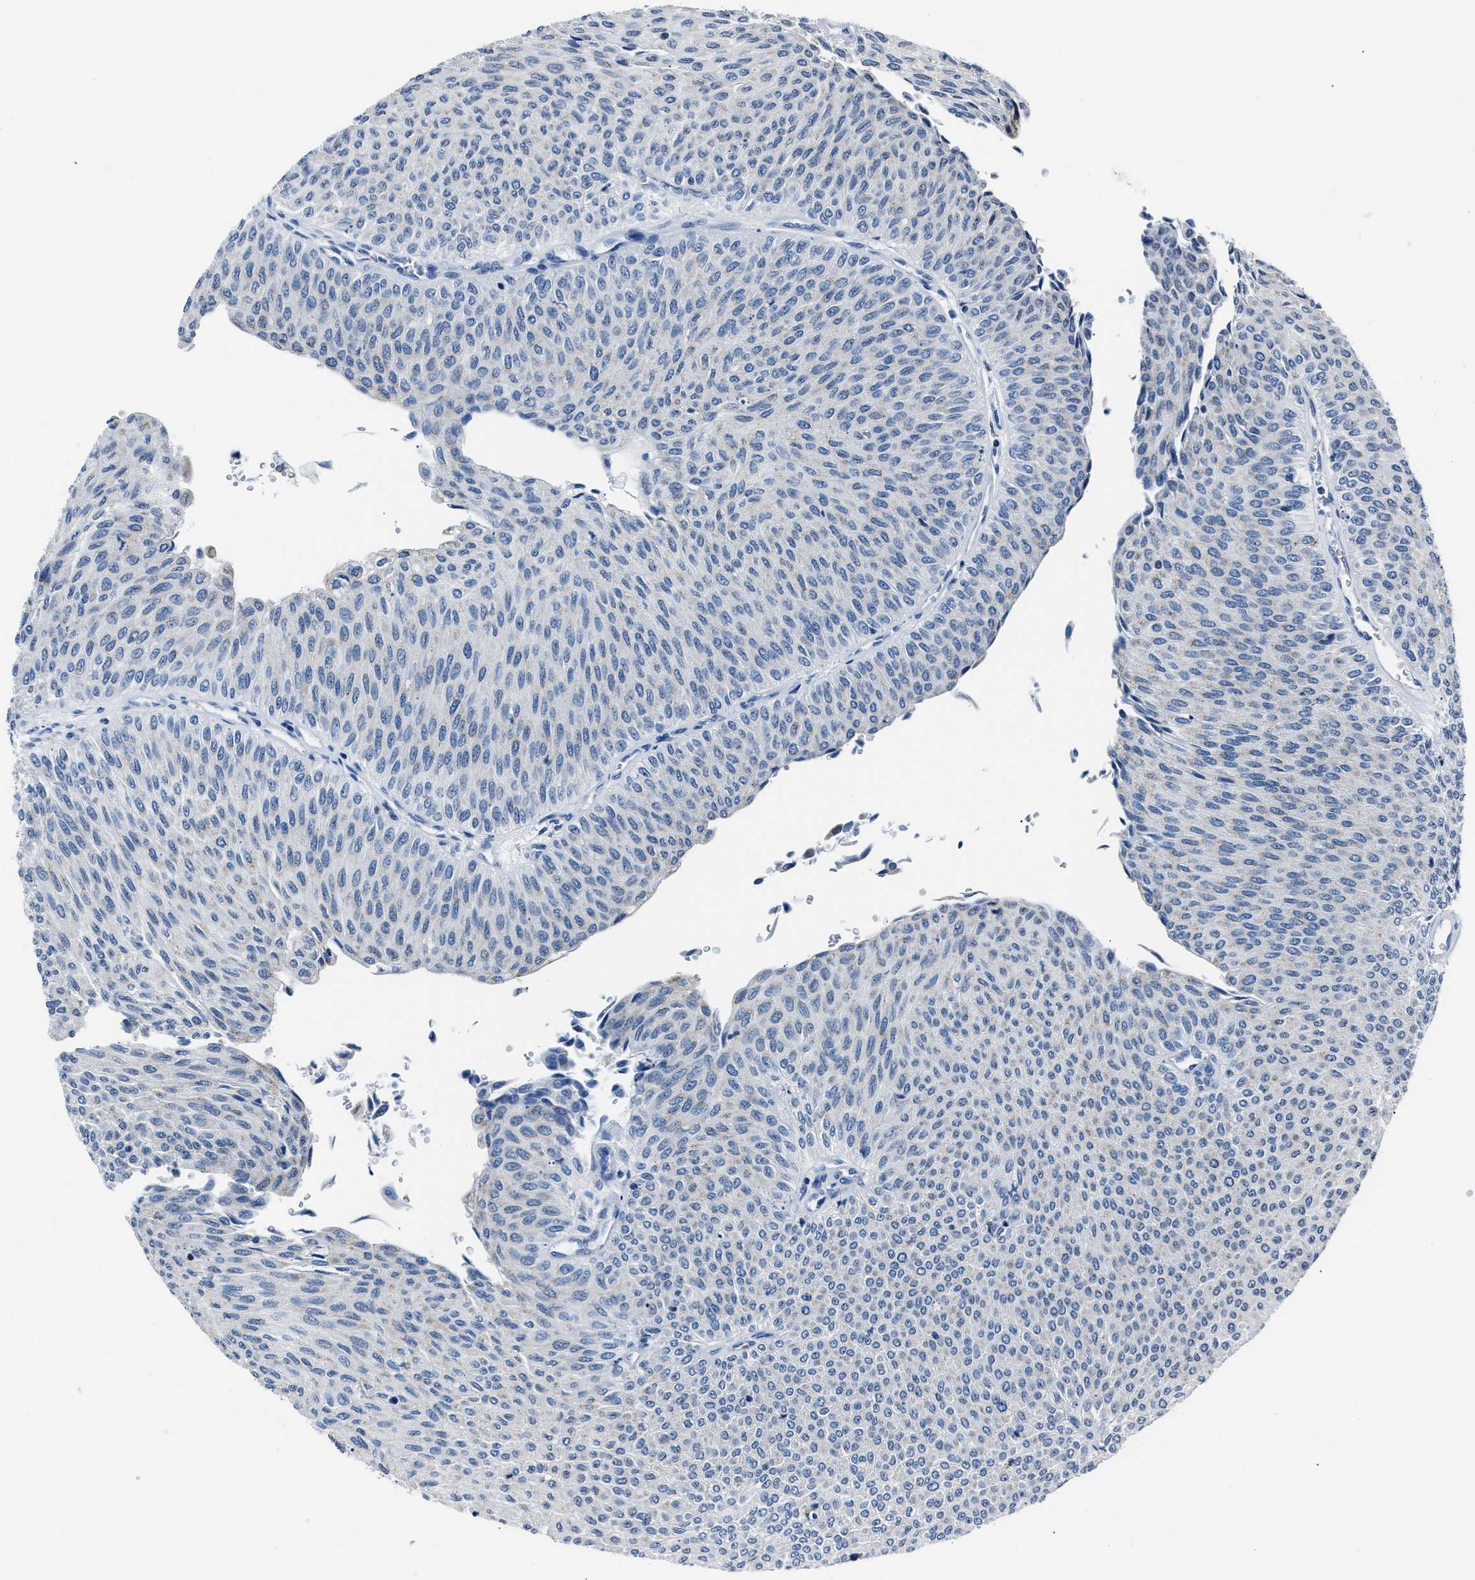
{"staining": {"intensity": "negative", "quantity": "none", "location": "none"}, "tissue": "urothelial cancer", "cell_type": "Tumor cells", "image_type": "cancer", "snomed": [{"axis": "morphology", "description": "Urothelial carcinoma, Low grade"}, {"axis": "topography", "description": "Urinary bladder"}], "caption": "Urothelial cancer was stained to show a protein in brown. There is no significant expression in tumor cells. (DAB (3,3'-diaminobenzidine) IHC with hematoxylin counter stain).", "gene": "AMACR", "patient": {"sex": "male", "age": 78}}